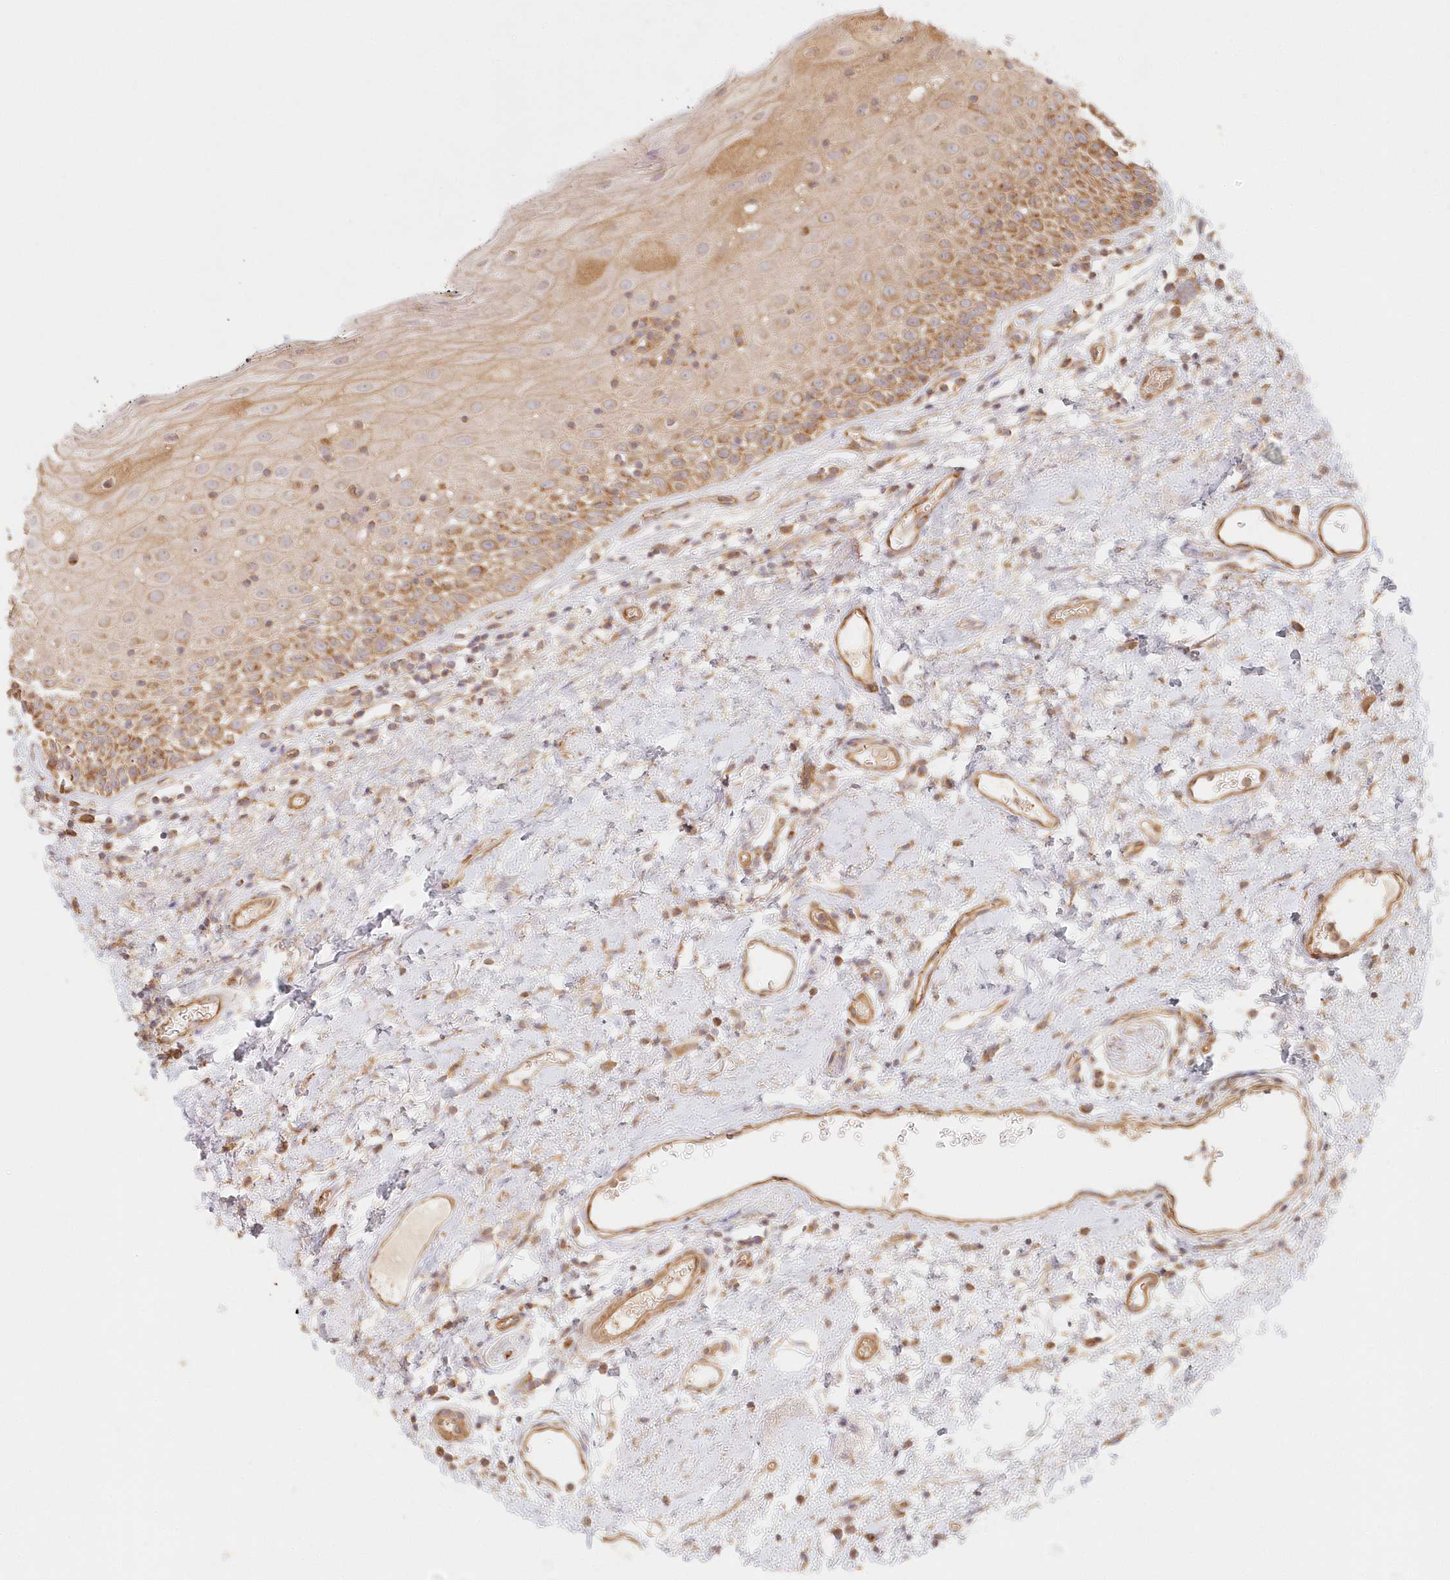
{"staining": {"intensity": "moderate", "quantity": ">75%", "location": "cytoplasmic/membranous"}, "tissue": "oral mucosa", "cell_type": "Squamous epithelial cells", "image_type": "normal", "snomed": [{"axis": "morphology", "description": "Normal tissue, NOS"}, {"axis": "topography", "description": "Oral tissue"}], "caption": "Immunohistochemical staining of benign oral mucosa demonstrates moderate cytoplasmic/membranous protein staining in about >75% of squamous epithelial cells.", "gene": "KIAA0232", "patient": {"sex": "male", "age": 74}}